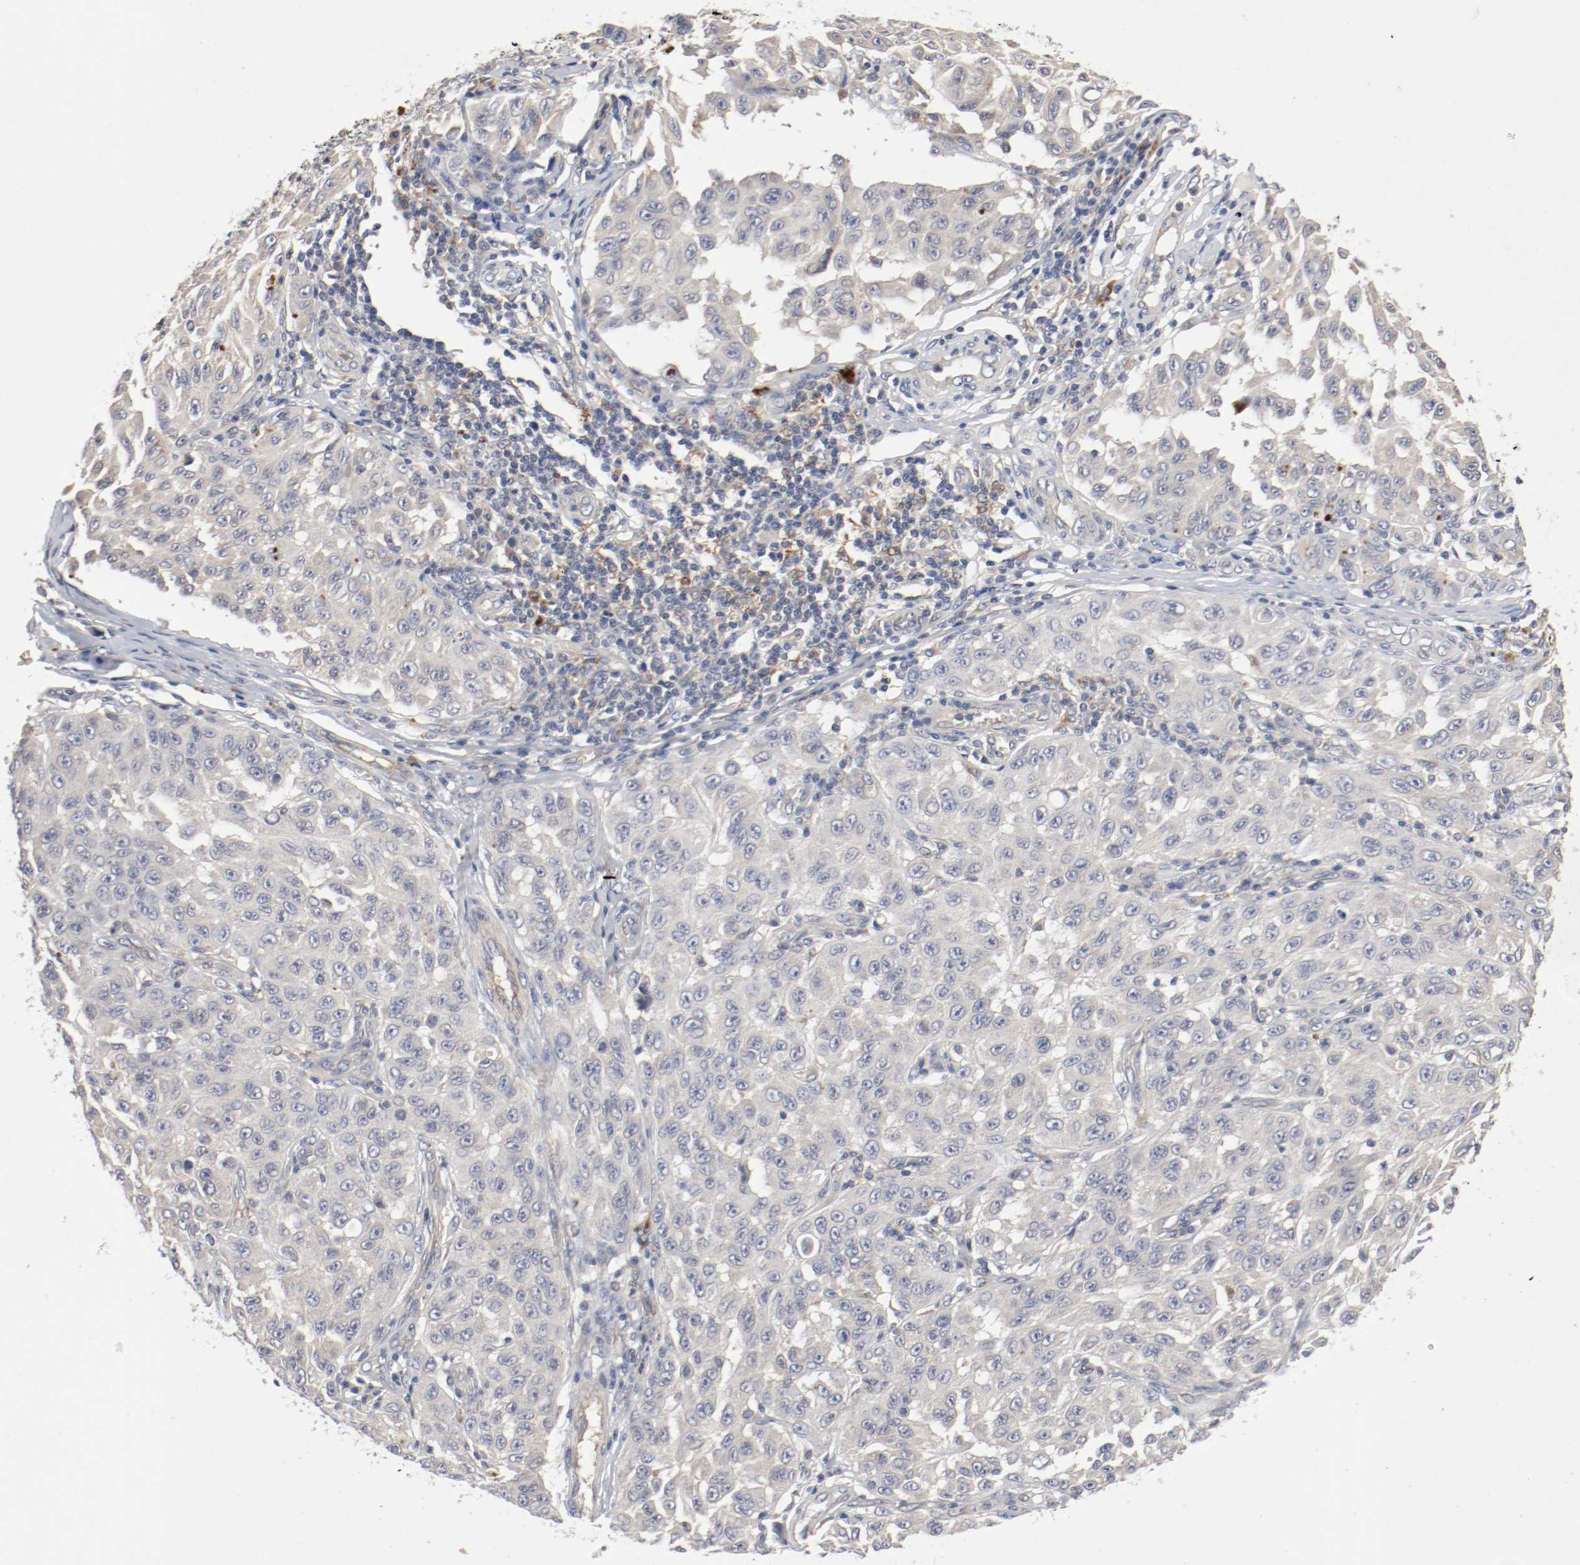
{"staining": {"intensity": "weak", "quantity": "<25%", "location": "cytoplasmic/membranous"}, "tissue": "melanoma", "cell_type": "Tumor cells", "image_type": "cancer", "snomed": [{"axis": "morphology", "description": "Malignant melanoma, NOS"}, {"axis": "topography", "description": "Skin"}], "caption": "This histopathology image is of malignant melanoma stained with immunohistochemistry (IHC) to label a protein in brown with the nuclei are counter-stained blue. There is no expression in tumor cells.", "gene": "REN", "patient": {"sex": "male", "age": 30}}